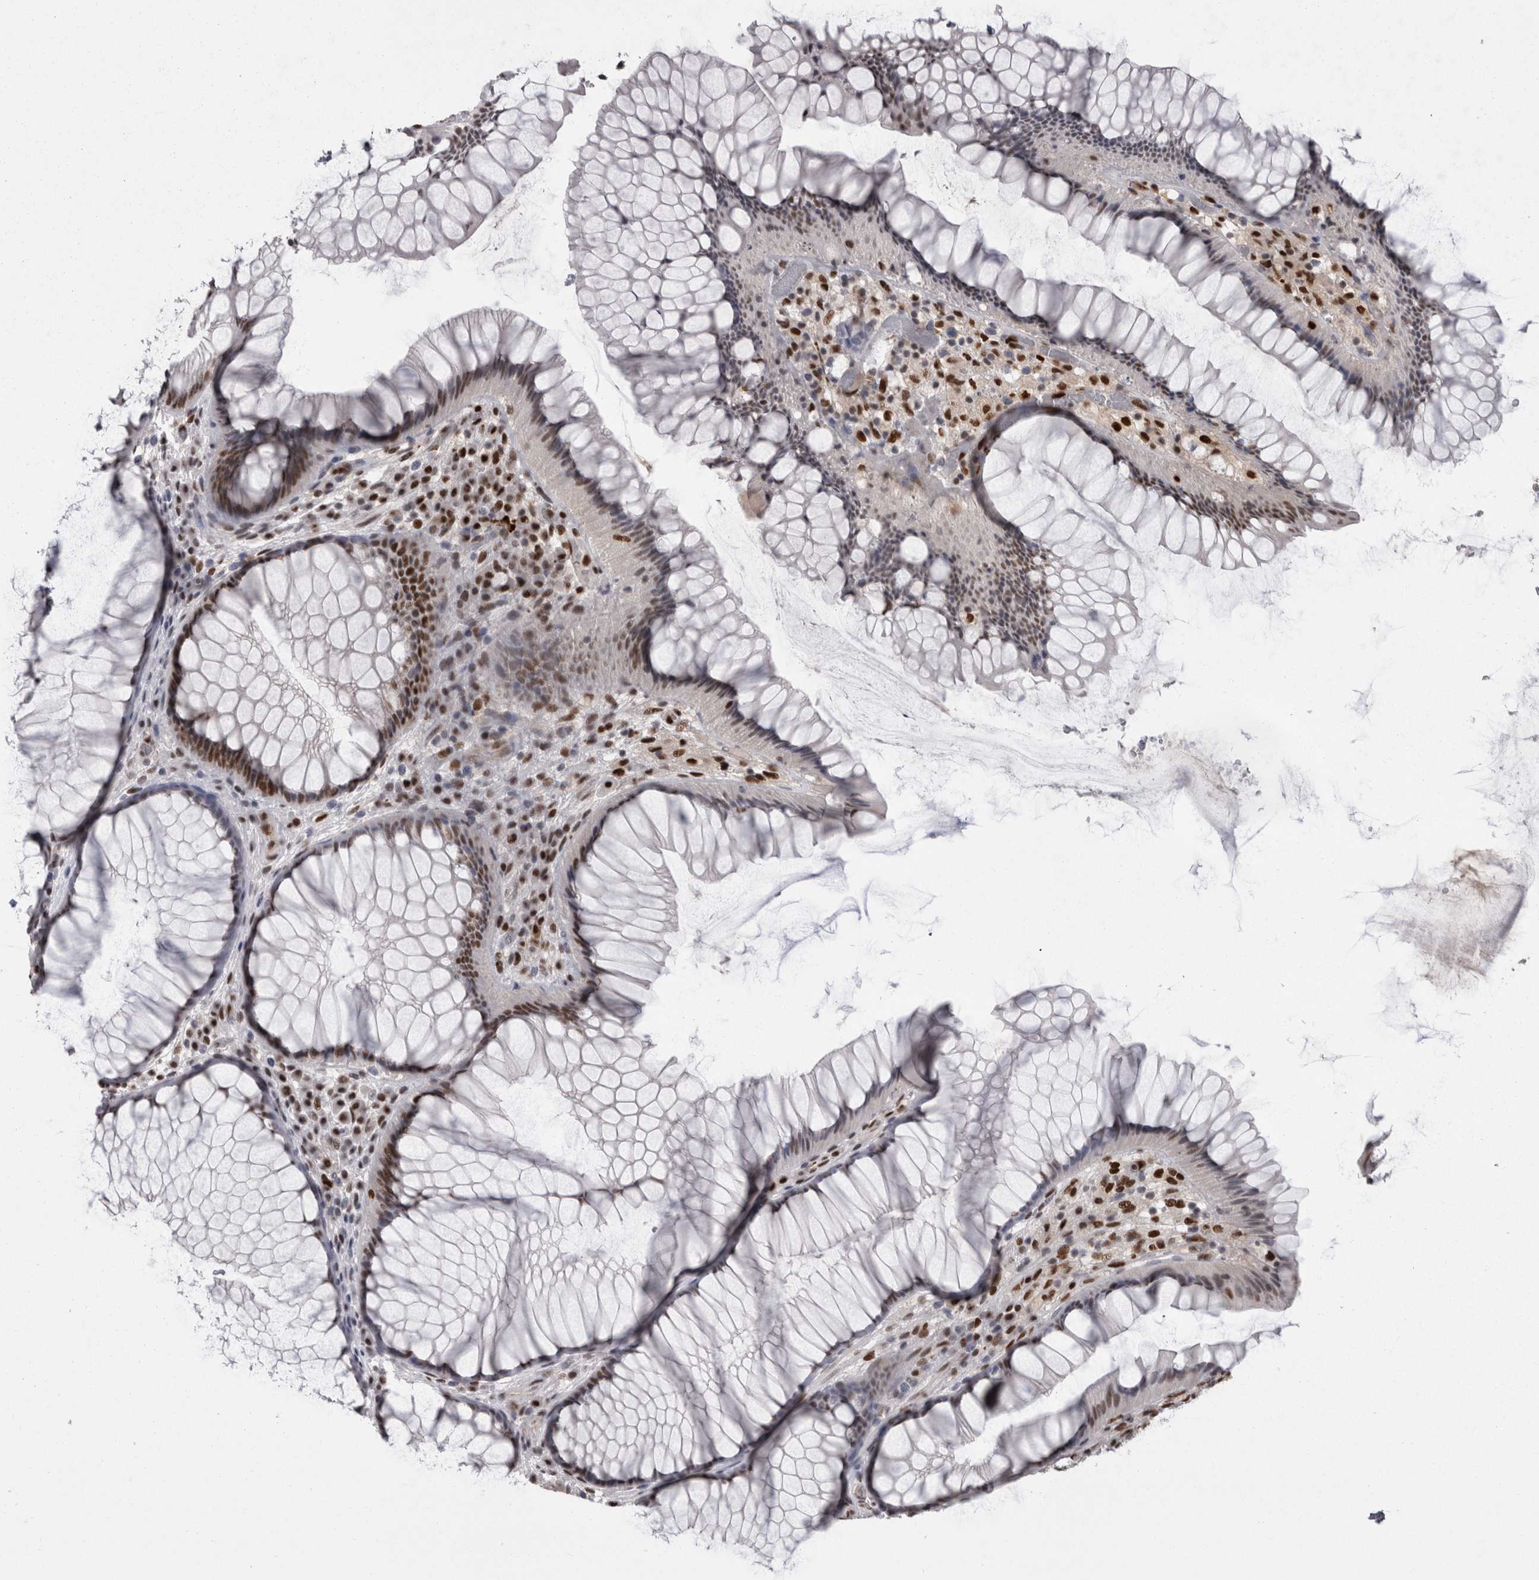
{"staining": {"intensity": "strong", "quantity": ">75%", "location": "nuclear"}, "tissue": "rectum", "cell_type": "Glandular cells", "image_type": "normal", "snomed": [{"axis": "morphology", "description": "Normal tissue, NOS"}, {"axis": "topography", "description": "Rectum"}], "caption": "Protein expression analysis of benign rectum shows strong nuclear staining in approximately >75% of glandular cells.", "gene": "C1orf54", "patient": {"sex": "male", "age": 51}}